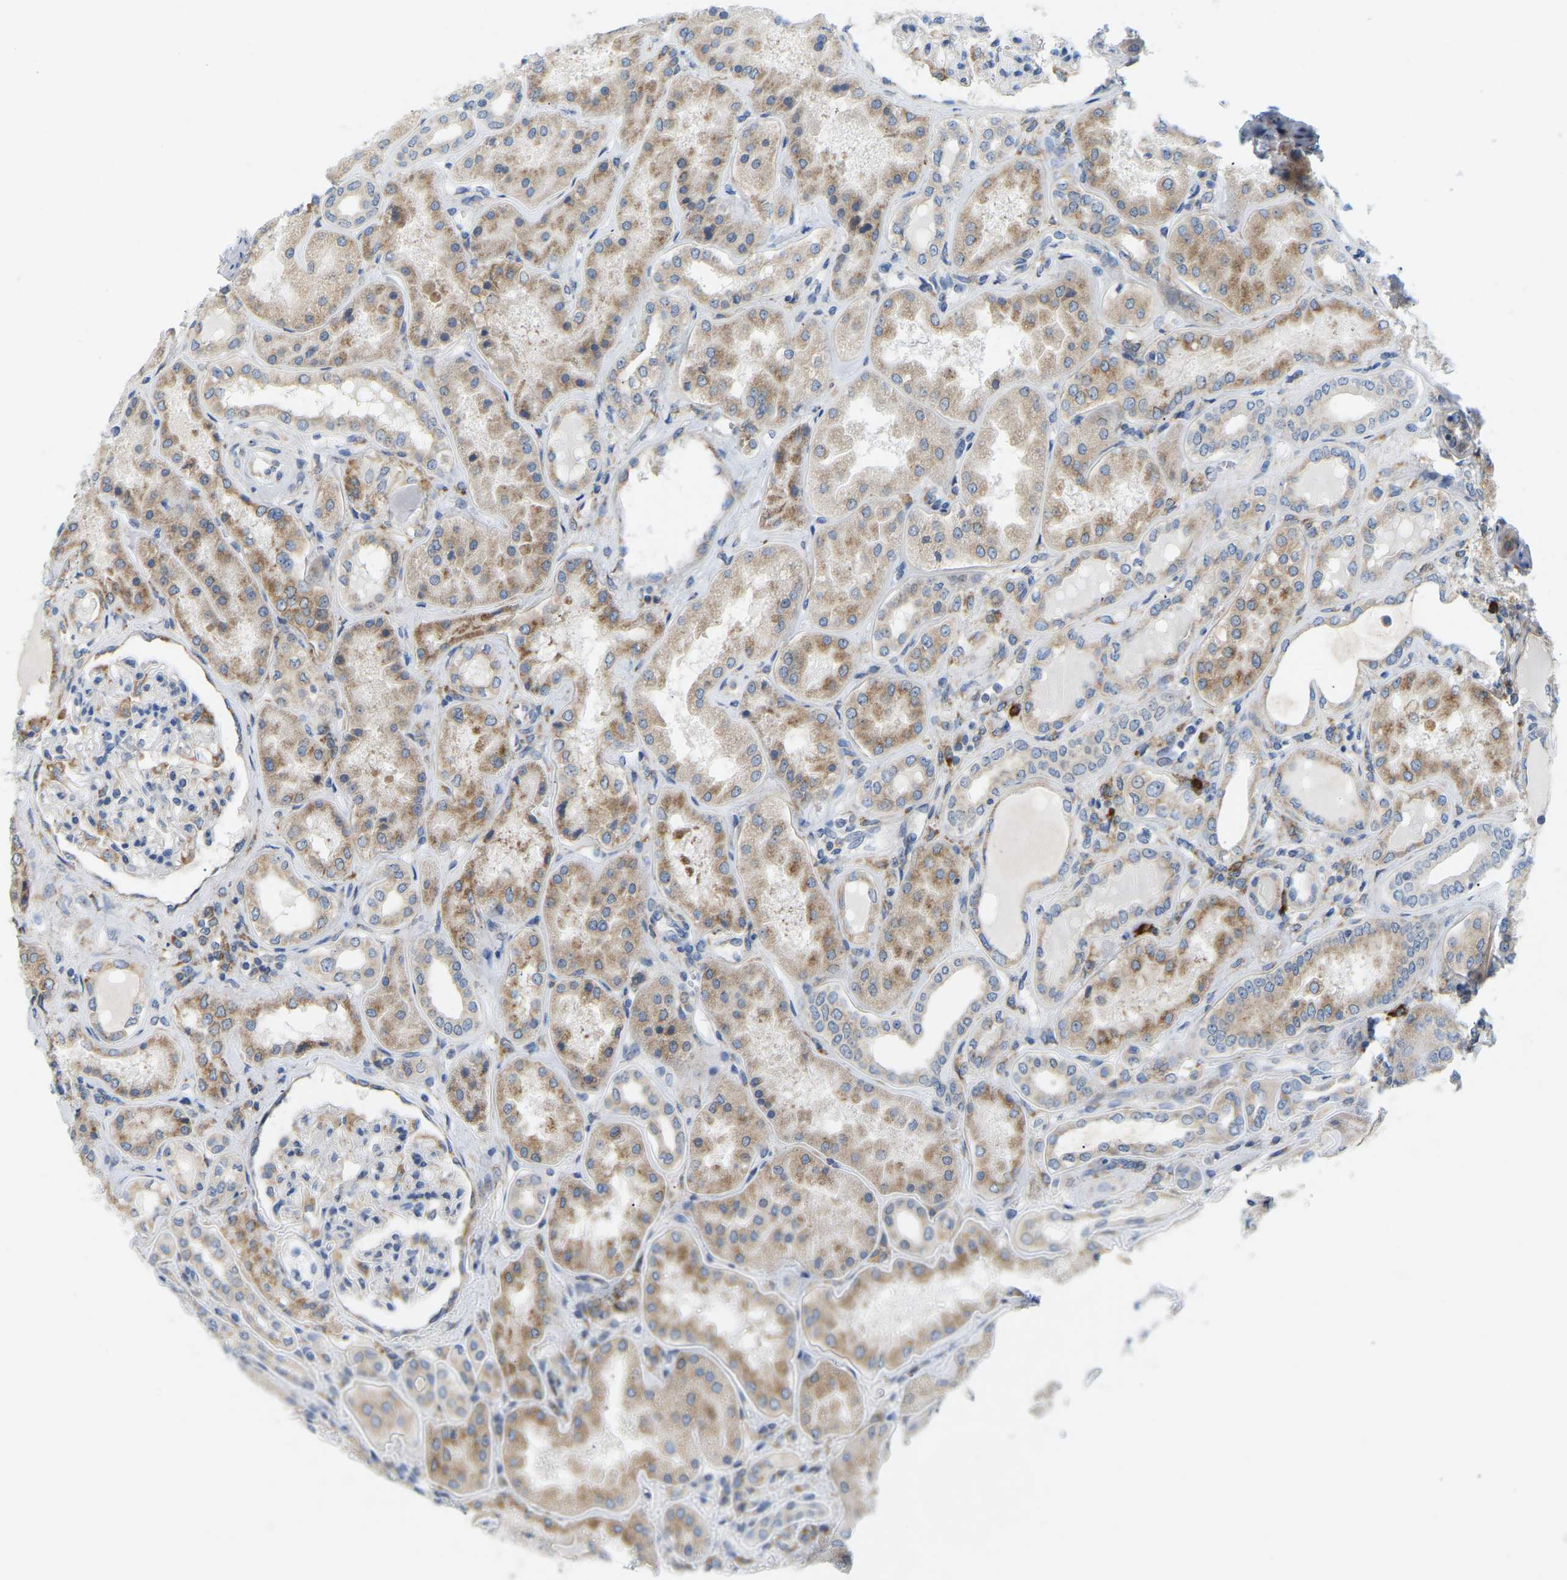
{"staining": {"intensity": "moderate", "quantity": ">75%", "location": "cytoplasmic/membranous"}, "tissue": "kidney", "cell_type": "Cells in glomeruli", "image_type": "normal", "snomed": [{"axis": "morphology", "description": "Normal tissue, NOS"}, {"axis": "topography", "description": "Kidney"}], "caption": "Immunohistochemistry (IHC) histopathology image of normal kidney stained for a protein (brown), which exhibits medium levels of moderate cytoplasmic/membranous staining in about >75% of cells in glomeruli.", "gene": "SND1", "patient": {"sex": "female", "age": 56}}